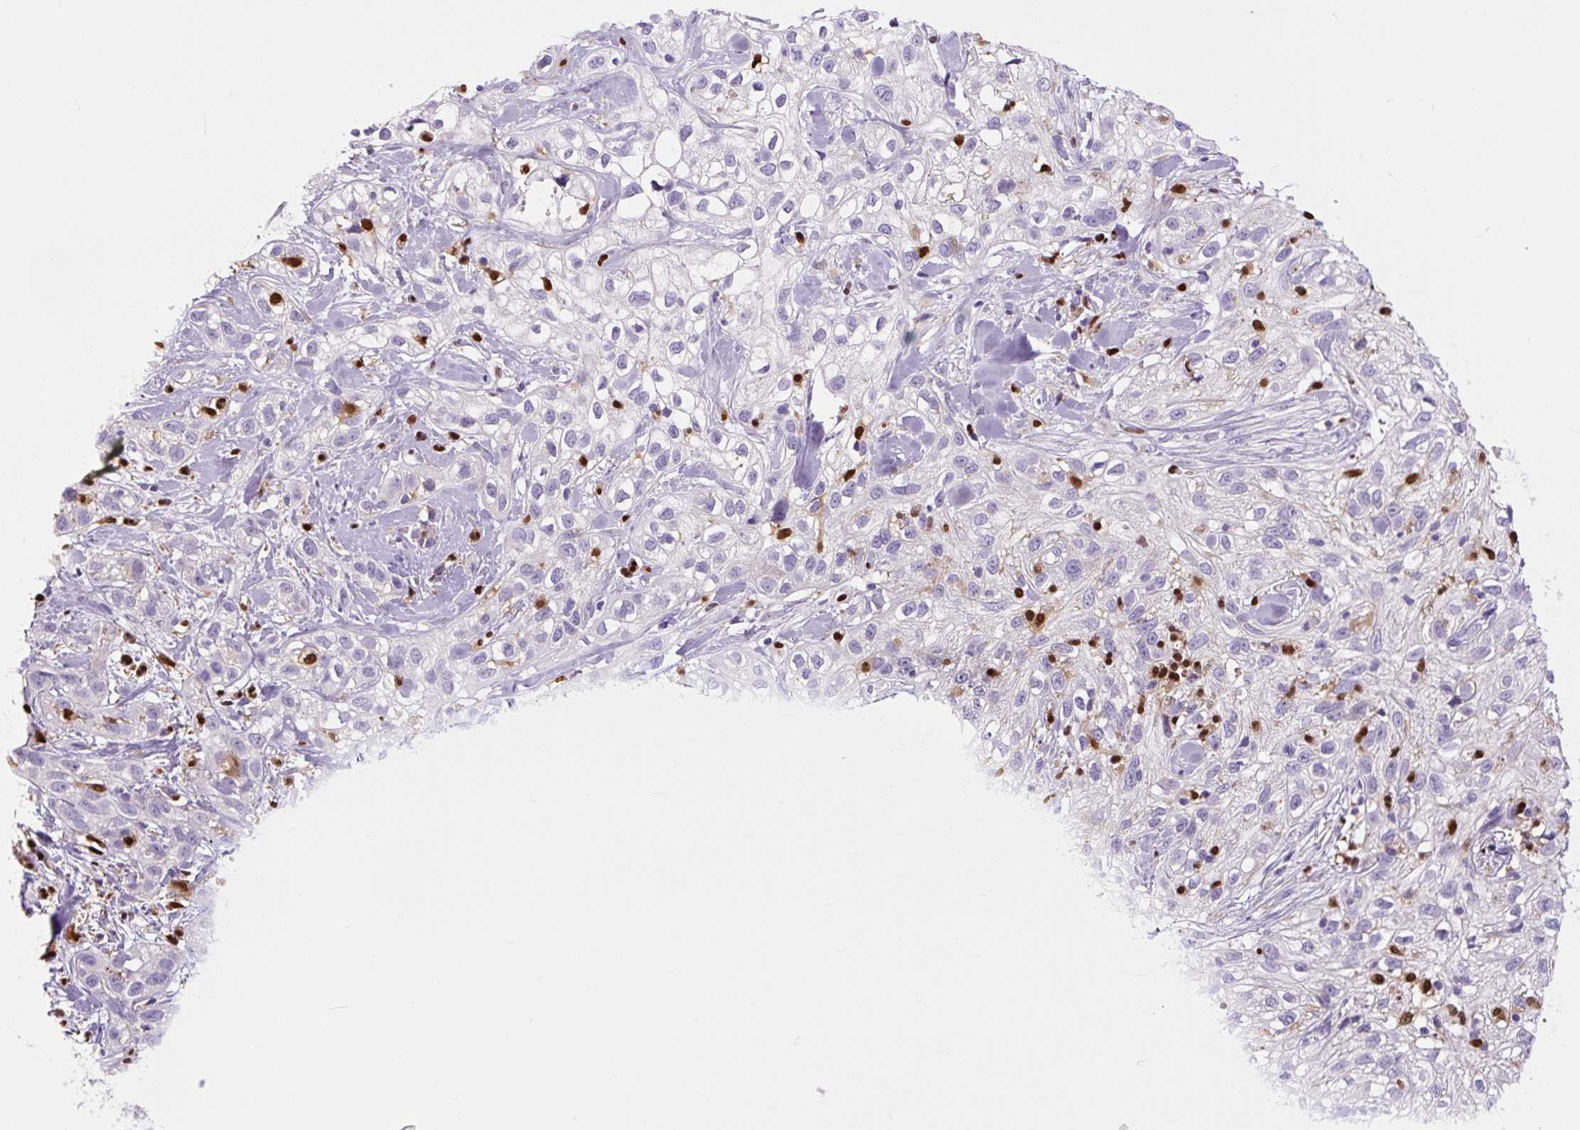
{"staining": {"intensity": "negative", "quantity": "none", "location": "none"}, "tissue": "skin cancer", "cell_type": "Tumor cells", "image_type": "cancer", "snomed": [{"axis": "morphology", "description": "Squamous cell carcinoma, NOS"}, {"axis": "topography", "description": "Skin"}], "caption": "Tumor cells are negative for brown protein staining in skin squamous cell carcinoma.", "gene": "SPI1", "patient": {"sex": "male", "age": 82}}